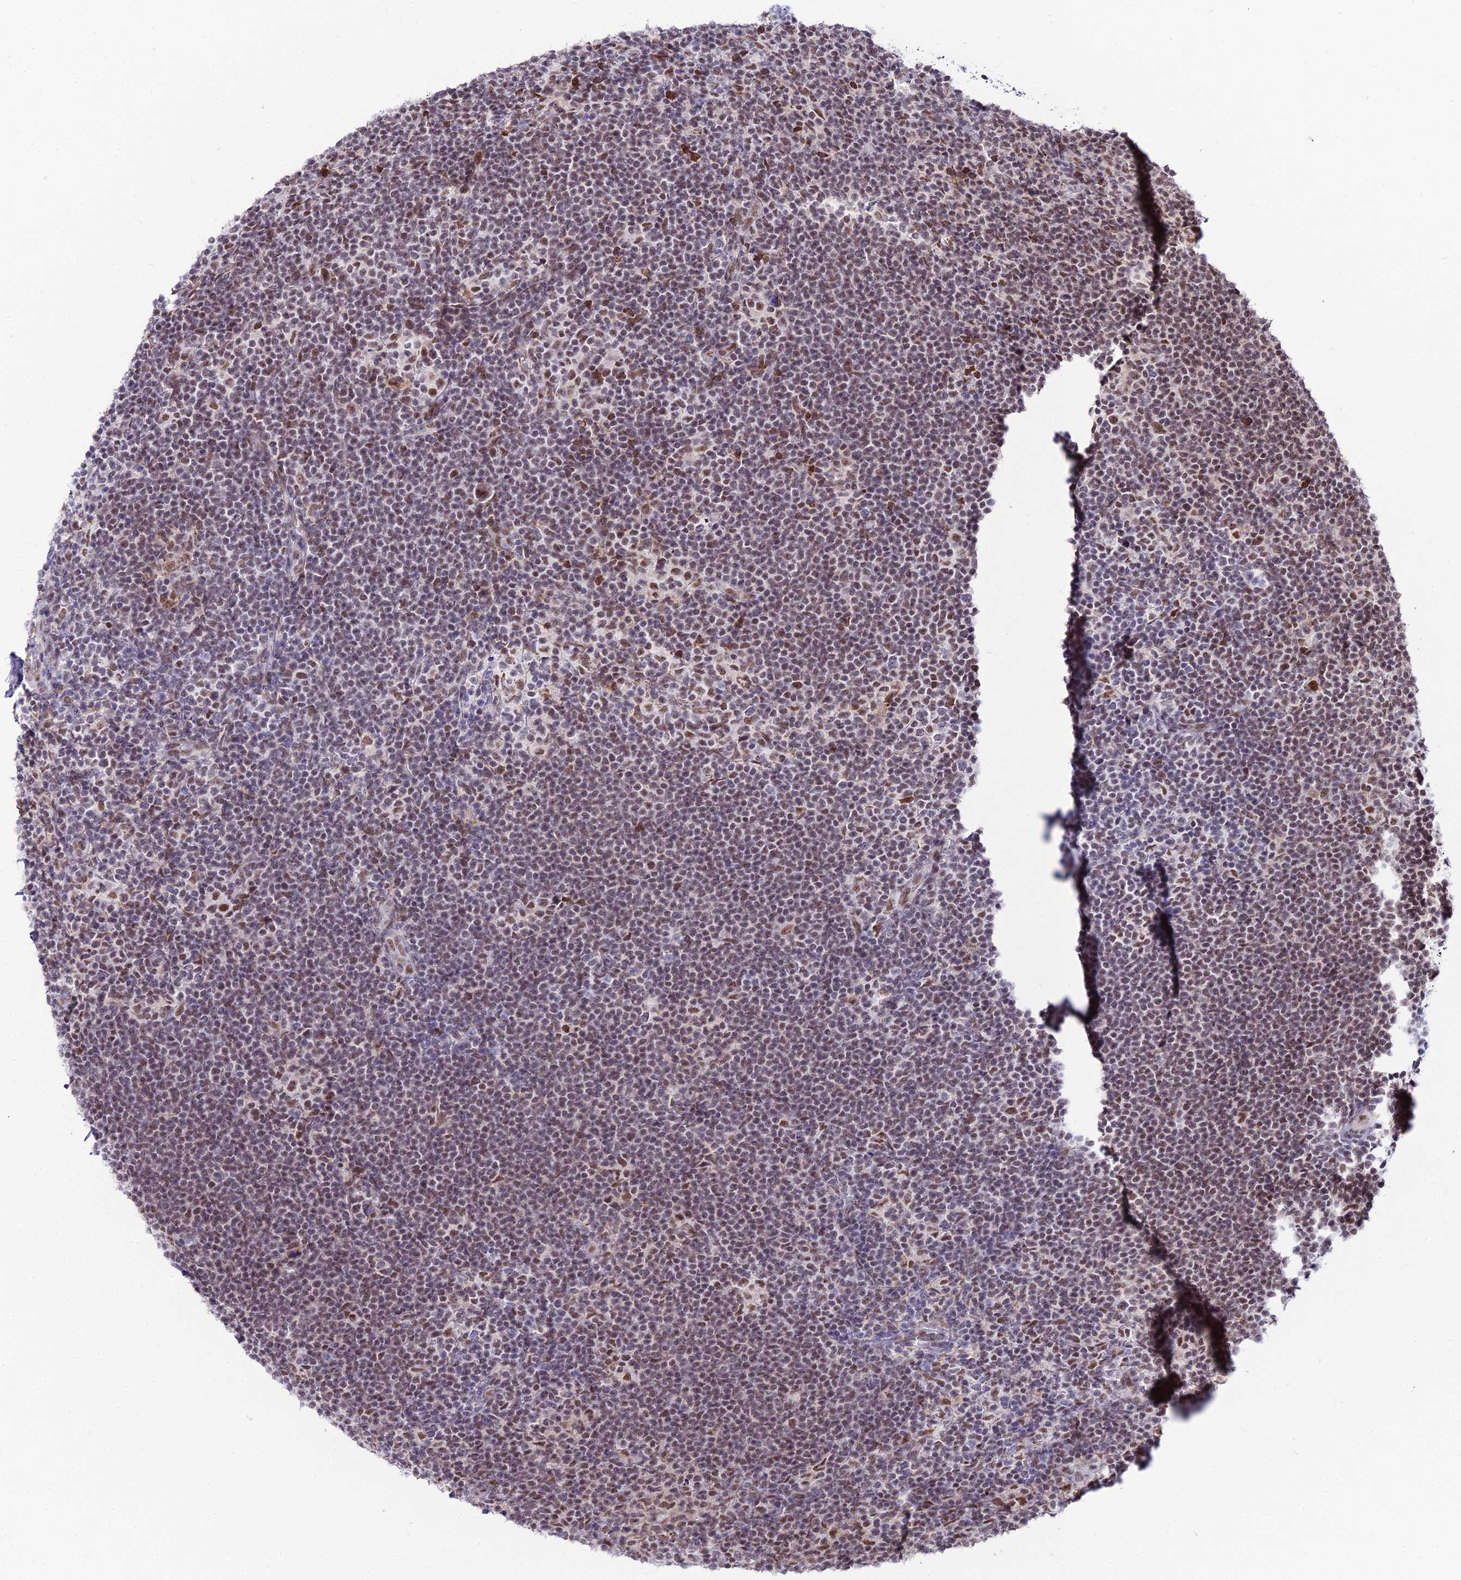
{"staining": {"intensity": "moderate", "quantity": "25%-75%", "location": "nuclear"}, "tissue": "lymphoma", "cell_type": "Tumor cells", "image_type": "cancer", "snomed": [{"axis": "morphology", "description": "Hodgkin's disease, NOS"}, {"axis": "topography", "description": "Lymph node"}], "caption": "Immunohistochemistry (IHC) (DAB) staining of human Hodgkin's disease demonstrates moderate nuclear protein positivity in about 25%-75% of tumor cells.", "gene": "RBM12", "patient": {"sex": "female", "age": 57}}